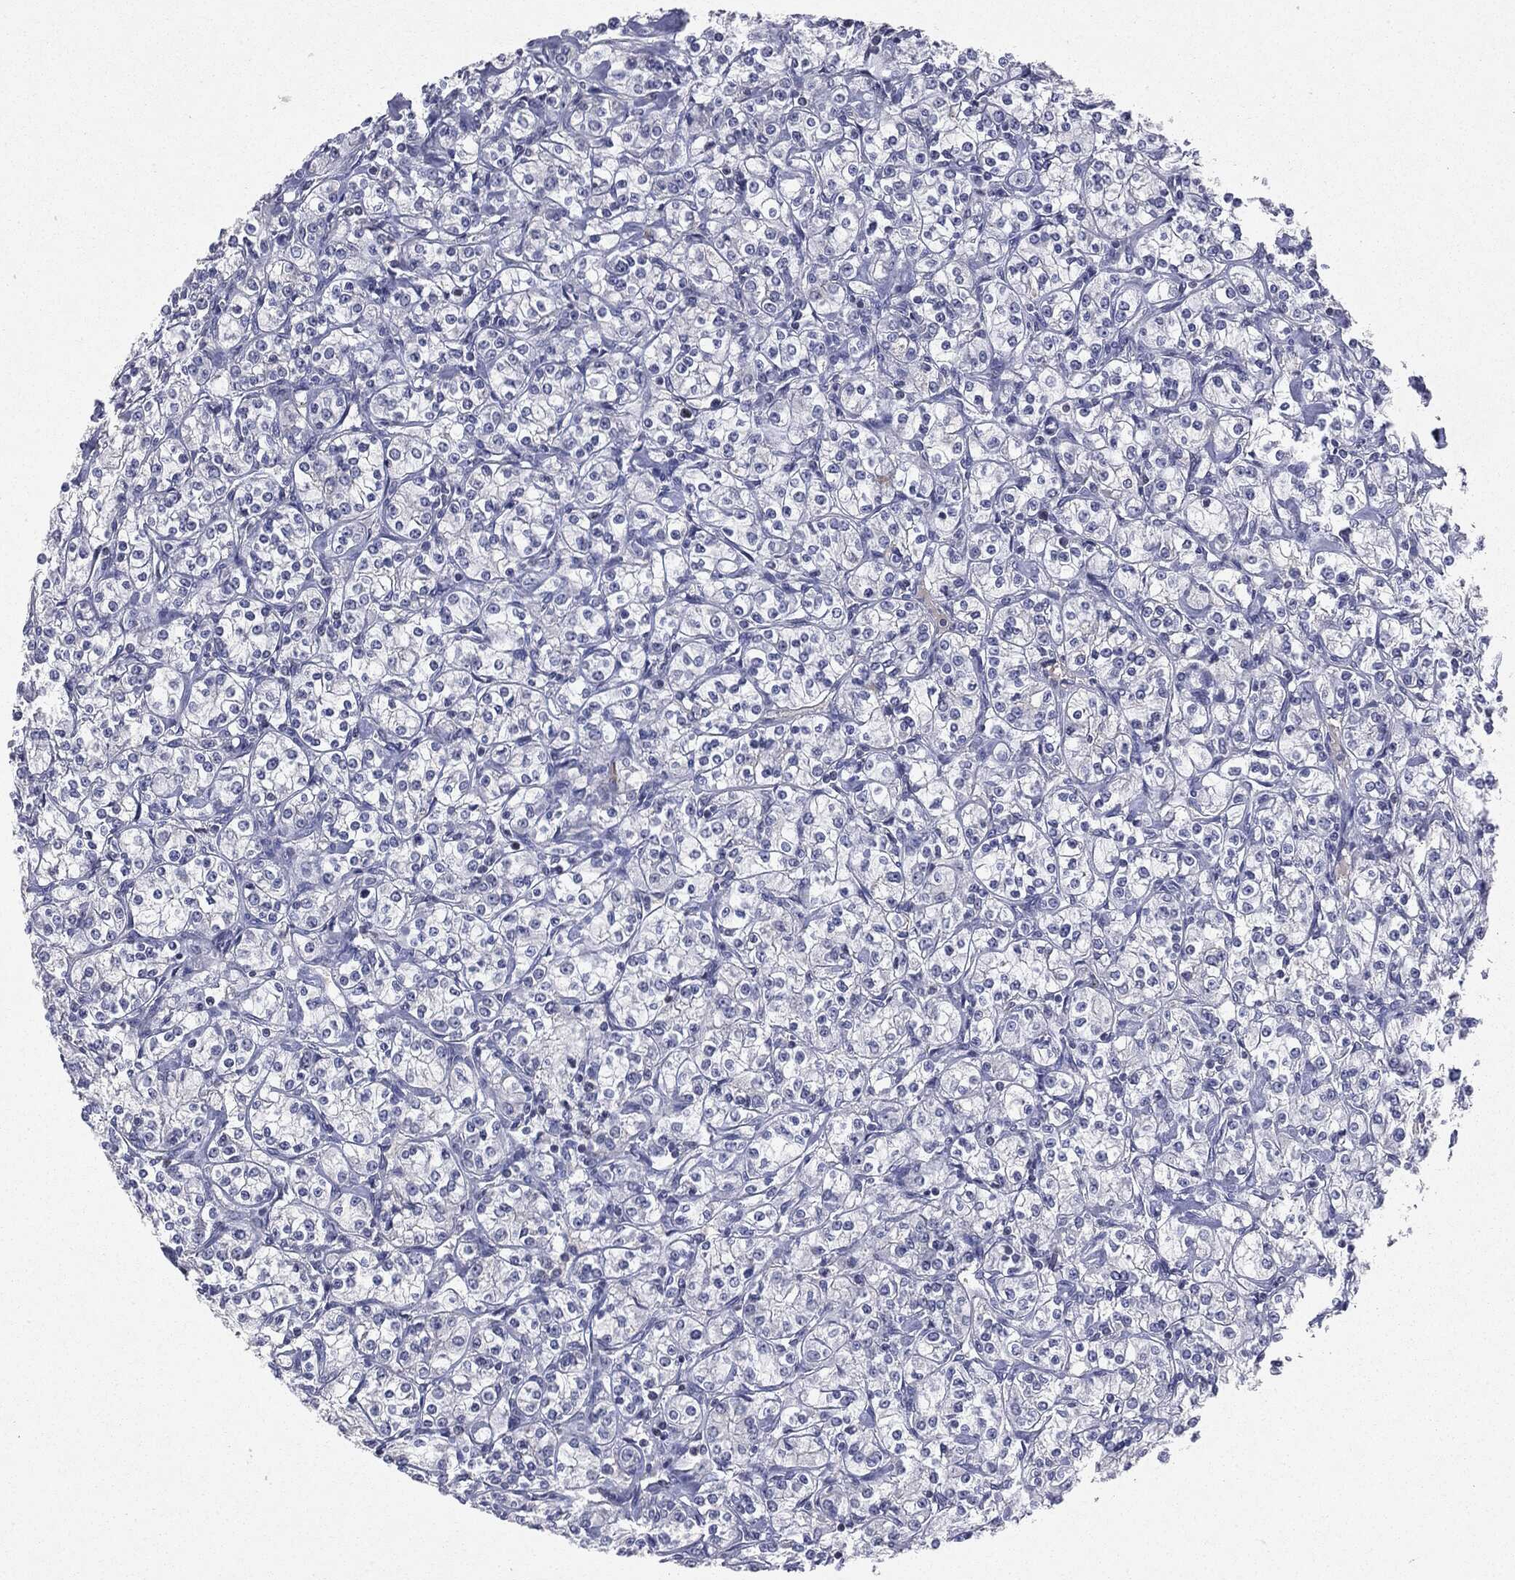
{"staining": {"intensity": "negative", "quantity": "none", "location": "none"}, "tissue": "renal cancer", "cell_type": "Tumor cells", "image_type": "cancer", "snomed": [{"axis": "morphology", "description": "Adenocarcinoma, NOS"}, {"axis": "topography", "description": "Kidney"}], "caption": "This is a micrograph of immunohistochemistry staining of renal adenocarcinoma, which shows no expression in tumor cells.", "gene": "KIF2C", "patient": {"sex": "male", "age": 77}}